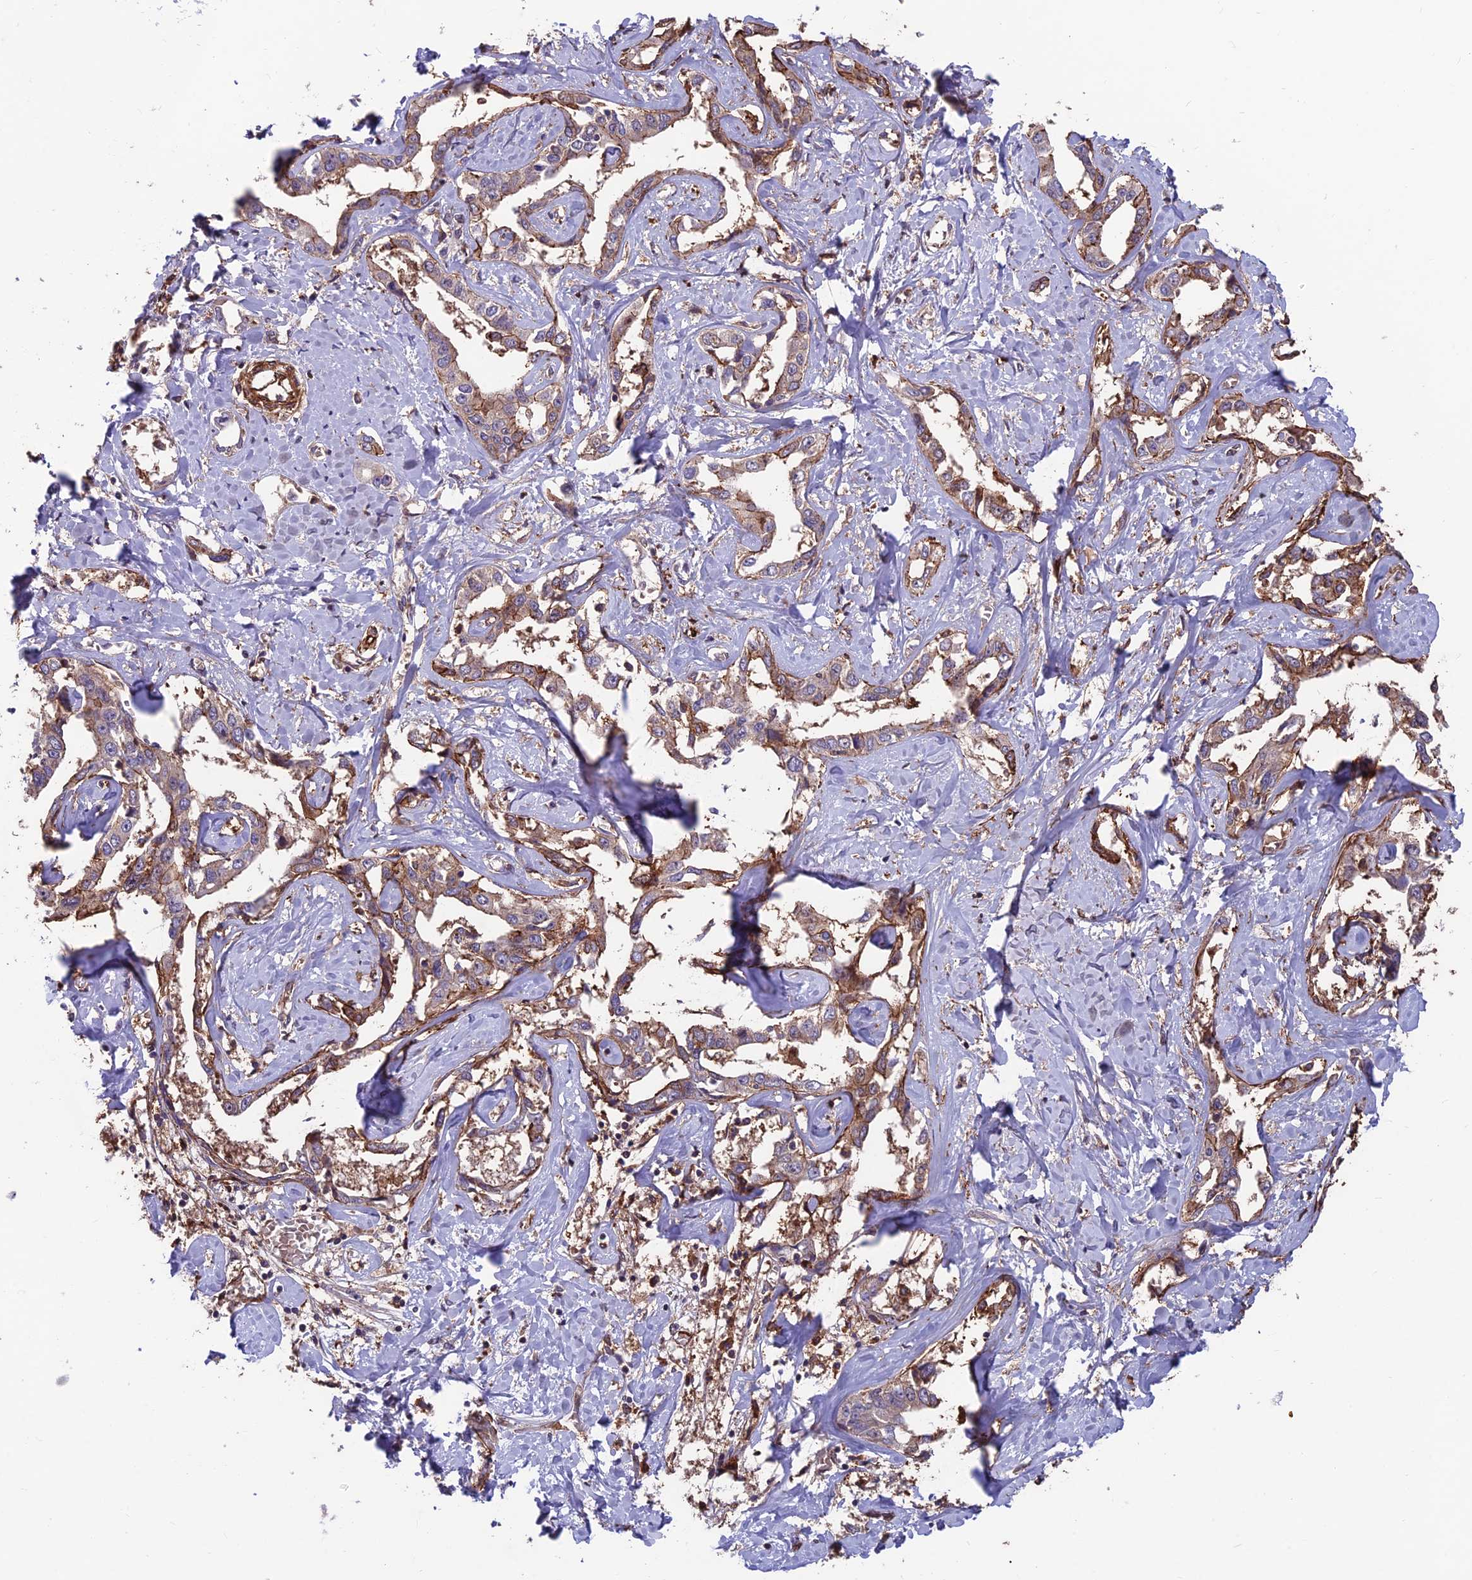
{"staining": {"intensity": "weak", "quantity": ">75%", "location": "cytoplasmic/membranous"}, "tissue": "liver cancer", "cell_type": "Tumor cells", "image_type": "cancer", "snomed": [{"axis": "morphology", "description": "Cholangiocarcinoma"}, {"axis": "topography", "description": "Liver"}], "caption": "Weak cytoplasmic/membranous positivity for a protein is appreciated in about >75% of tumor cells of liver cancer using IHC.", "gene": "RTN4RL1", "patient": {"sex": "male", "age": 59}}